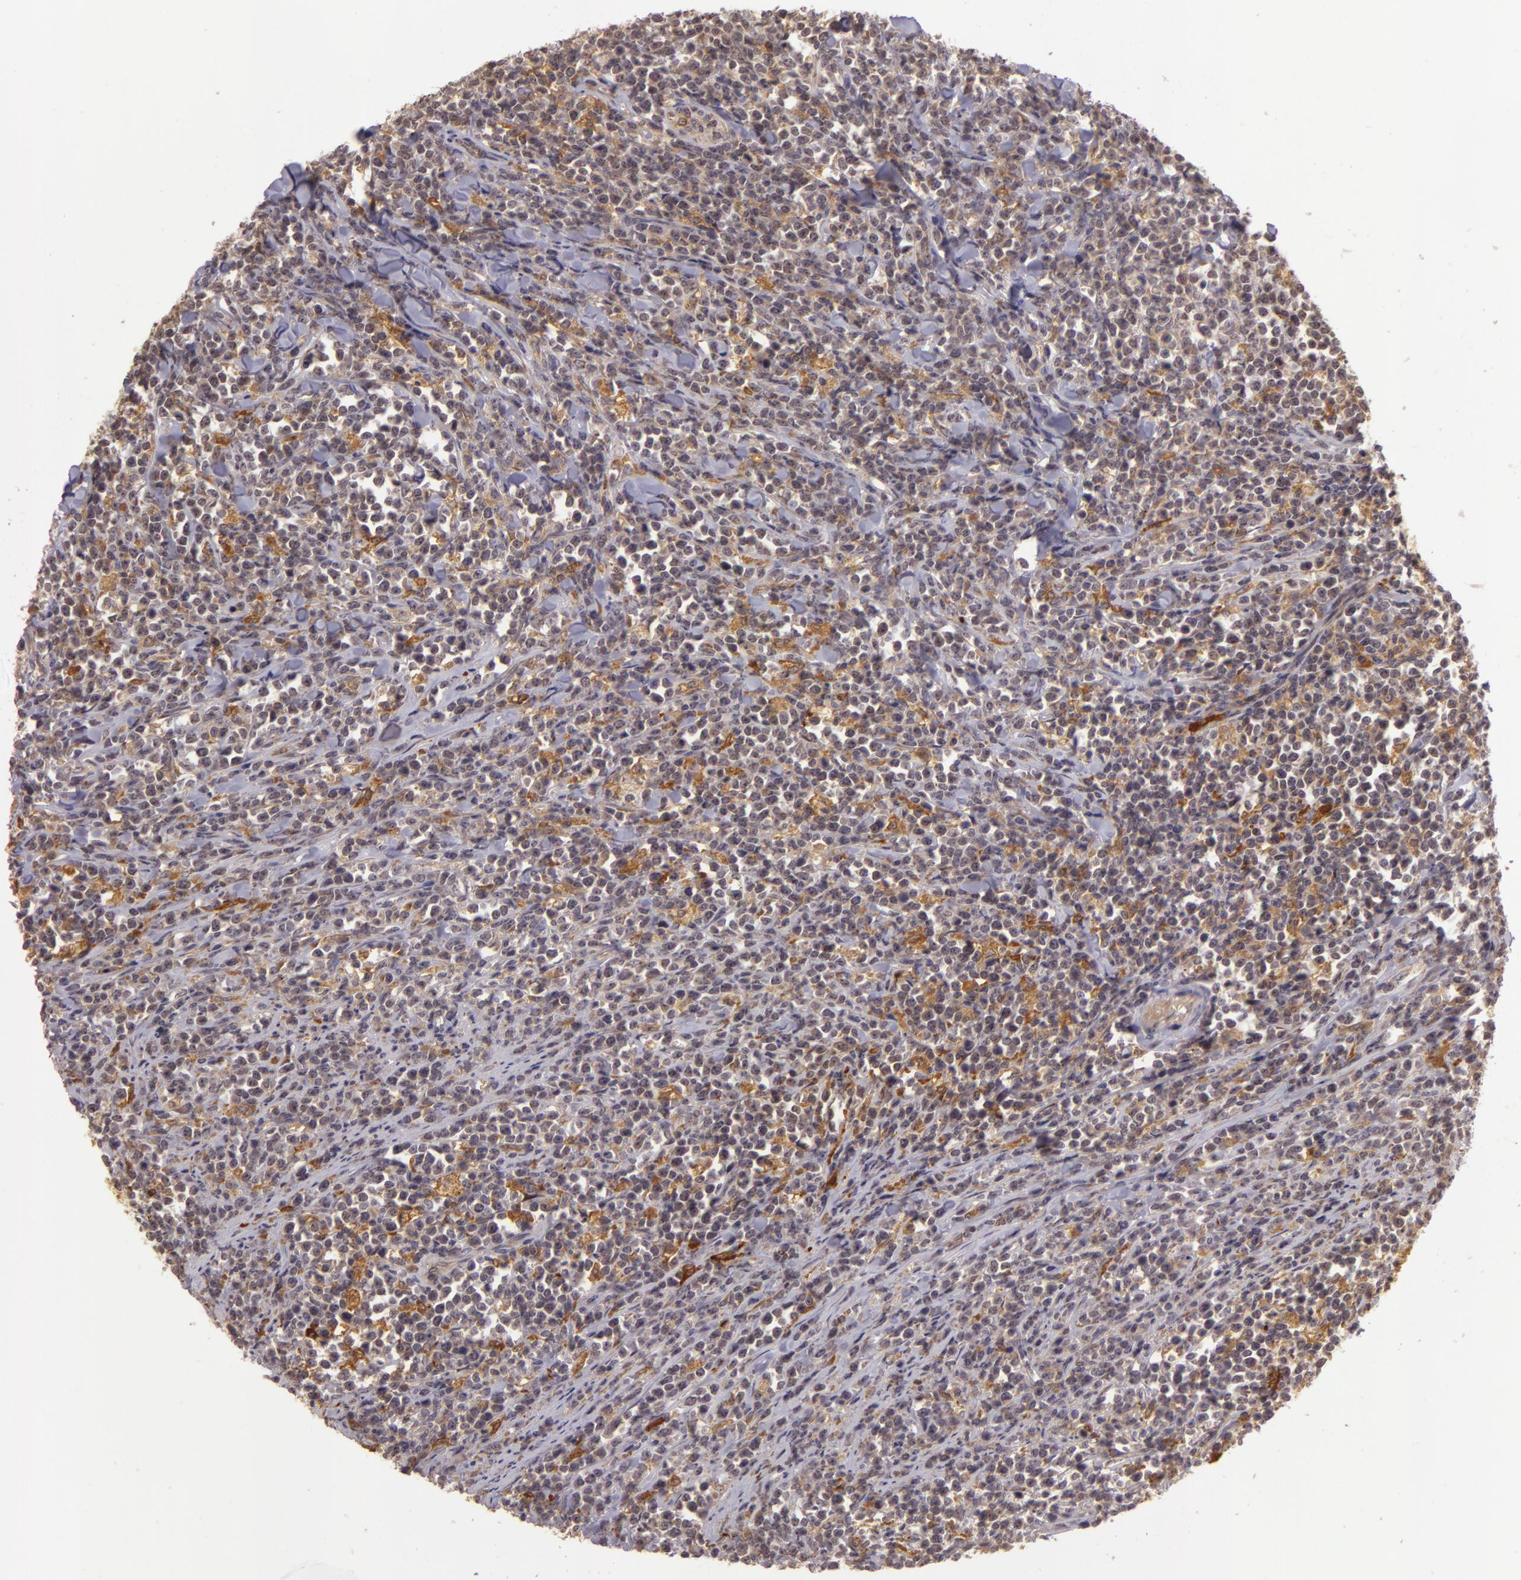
{"staining": {"intensity": "negative", "quantity": "none", "location": "none"}, "tissue": "lymphoma", "cell_type": "Tumor cells", "image_type": "cancer", "snomed": [{"axis": "morphology", "description": "Malignant lymphoma, non-Hodgkin's type, High grade"}, {"axis": "topography", "description": "Small intestine"}, {"axis": "topography", "description": "Colon"}], "caption": "Tumor cells show no significant positivity in lymphoma. (DAB (3,3'-diaminobenzidine) immunohistochemistry (IHC) with hematoxylin counter stain).", "gene": "PPP1R3F", "patient": {"sex": "male", "age": 8}}